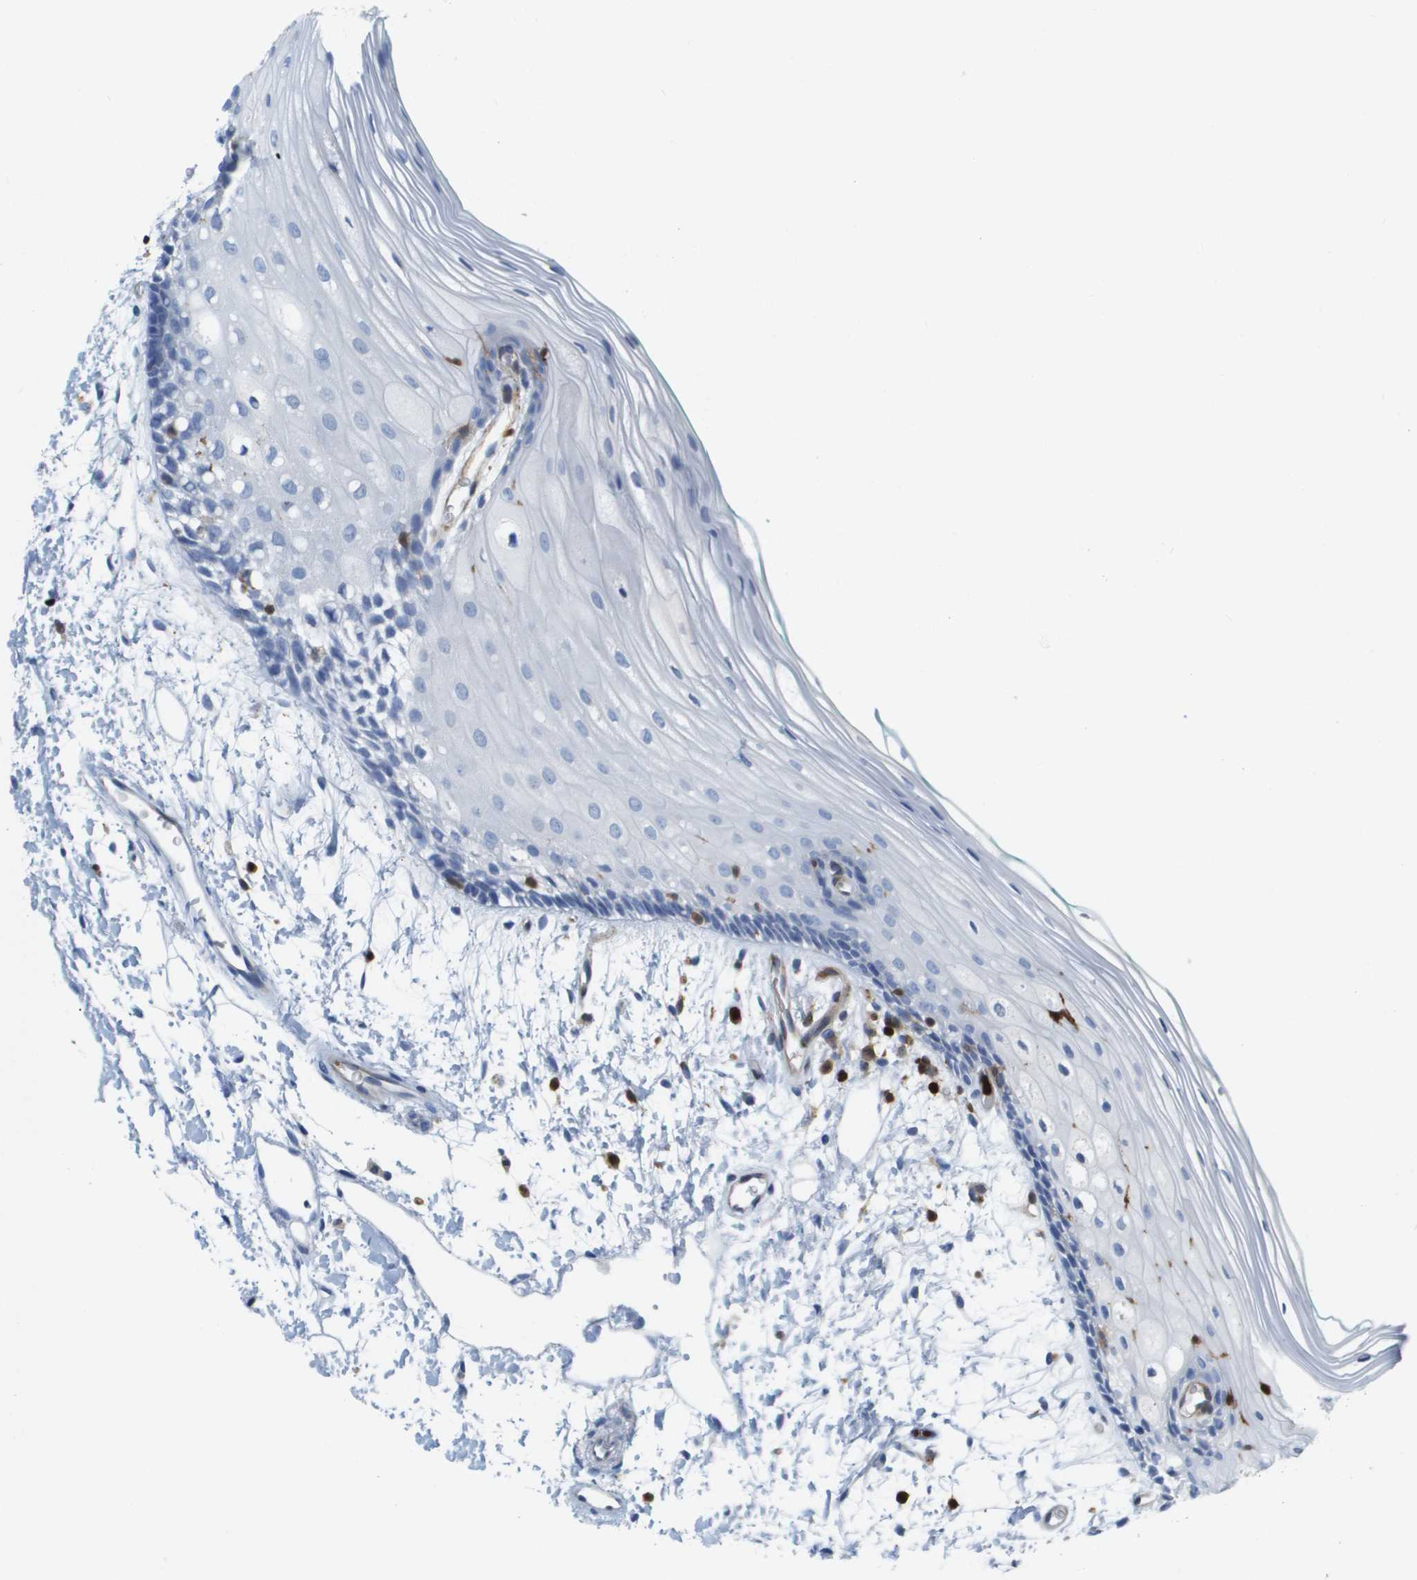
{"staining": {"intensity": "negative", "quantity": "none", "location": "none"}, "tissue": "oral mucosa", "cell_type": "Squamous epithelial cells", "image_type": "normal", "snomed": [{"axis": "morphology", "description": "Normal tissue, NOS"}, {"axis": "topography", "description": "Skeletal muscle"}, {"axis": "topography", "description": "Oral tissue"}, {"axis": "topography", "description": "Peripheral nerve tissue"}], "caption": "Protein analysis of benign oral mucosa demonstrates no significant staining in squamous epithelial cells. (Stains: DAB (3,3'-diaminobenzidine) immunohistochemistry (IHC) with hematoxylin counter stain, Microscopy: brightfield microscopy at high magnification).", "gene": "DOCK5", "patient": {"sex": "female", "age": 84}}